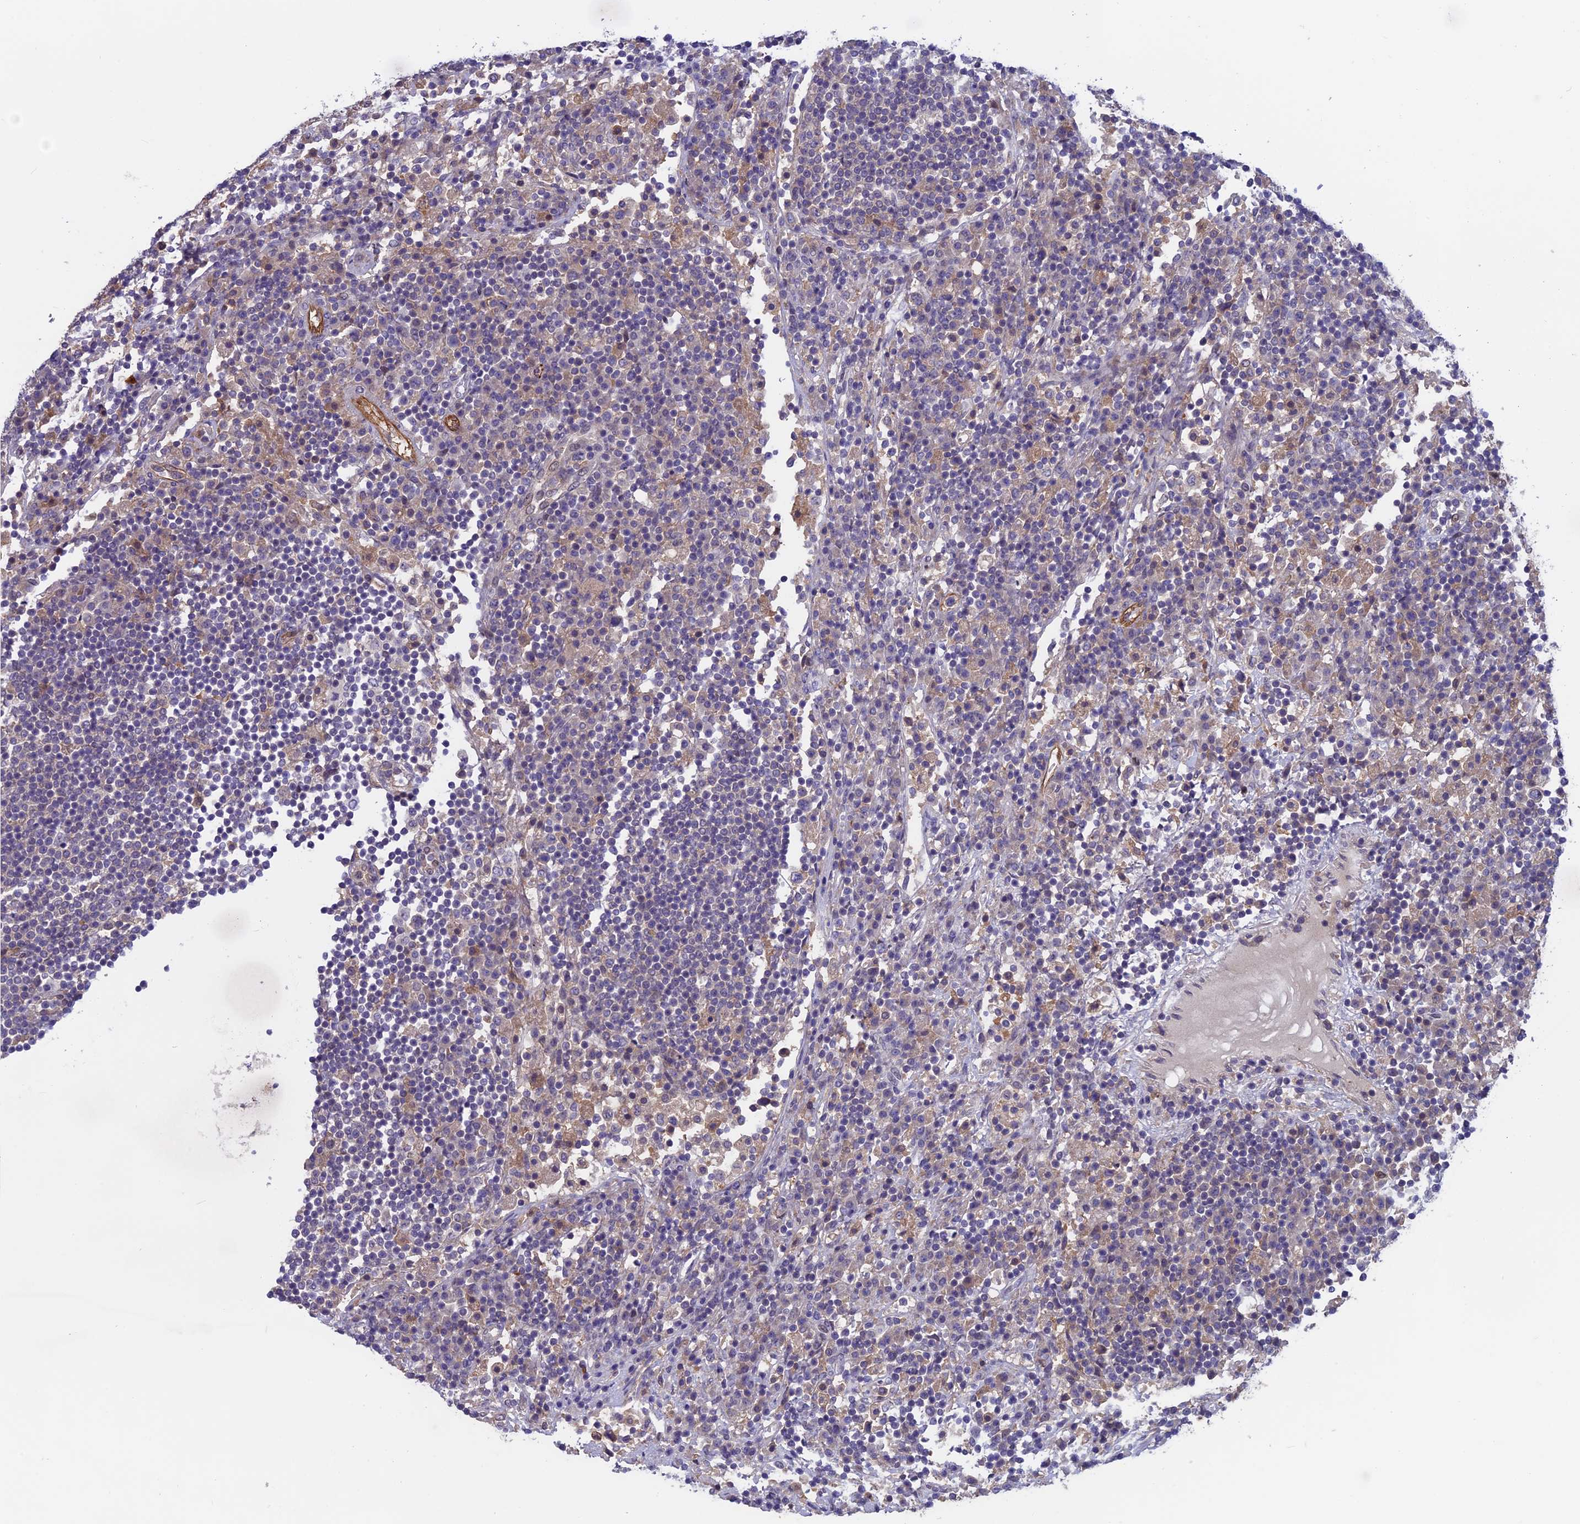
{"staining": {"intensity": "moderate", "quantity": "25%-75%", "location": "cytoplasmic/membranous"}, "tissue": "lymph node", "cell_type": "Germinal center cells", "image_type": "normal", "snomed": [{"axis": "morphology", "description": "Normal tissue, NOS"}, {"axis": "topography", "description": "Lymph node"}], "caption": "A brown stain highlights moderate cytoplasmic/membranous expression of a protein in germinal center cells of benign lymph node. The staining was performed using DAB, with brown indicating positive protein expression. Nuclei are stained blue with hematoxylin.", "gene": "MAST2", "patient": {"sex": "female", "age": 53}}